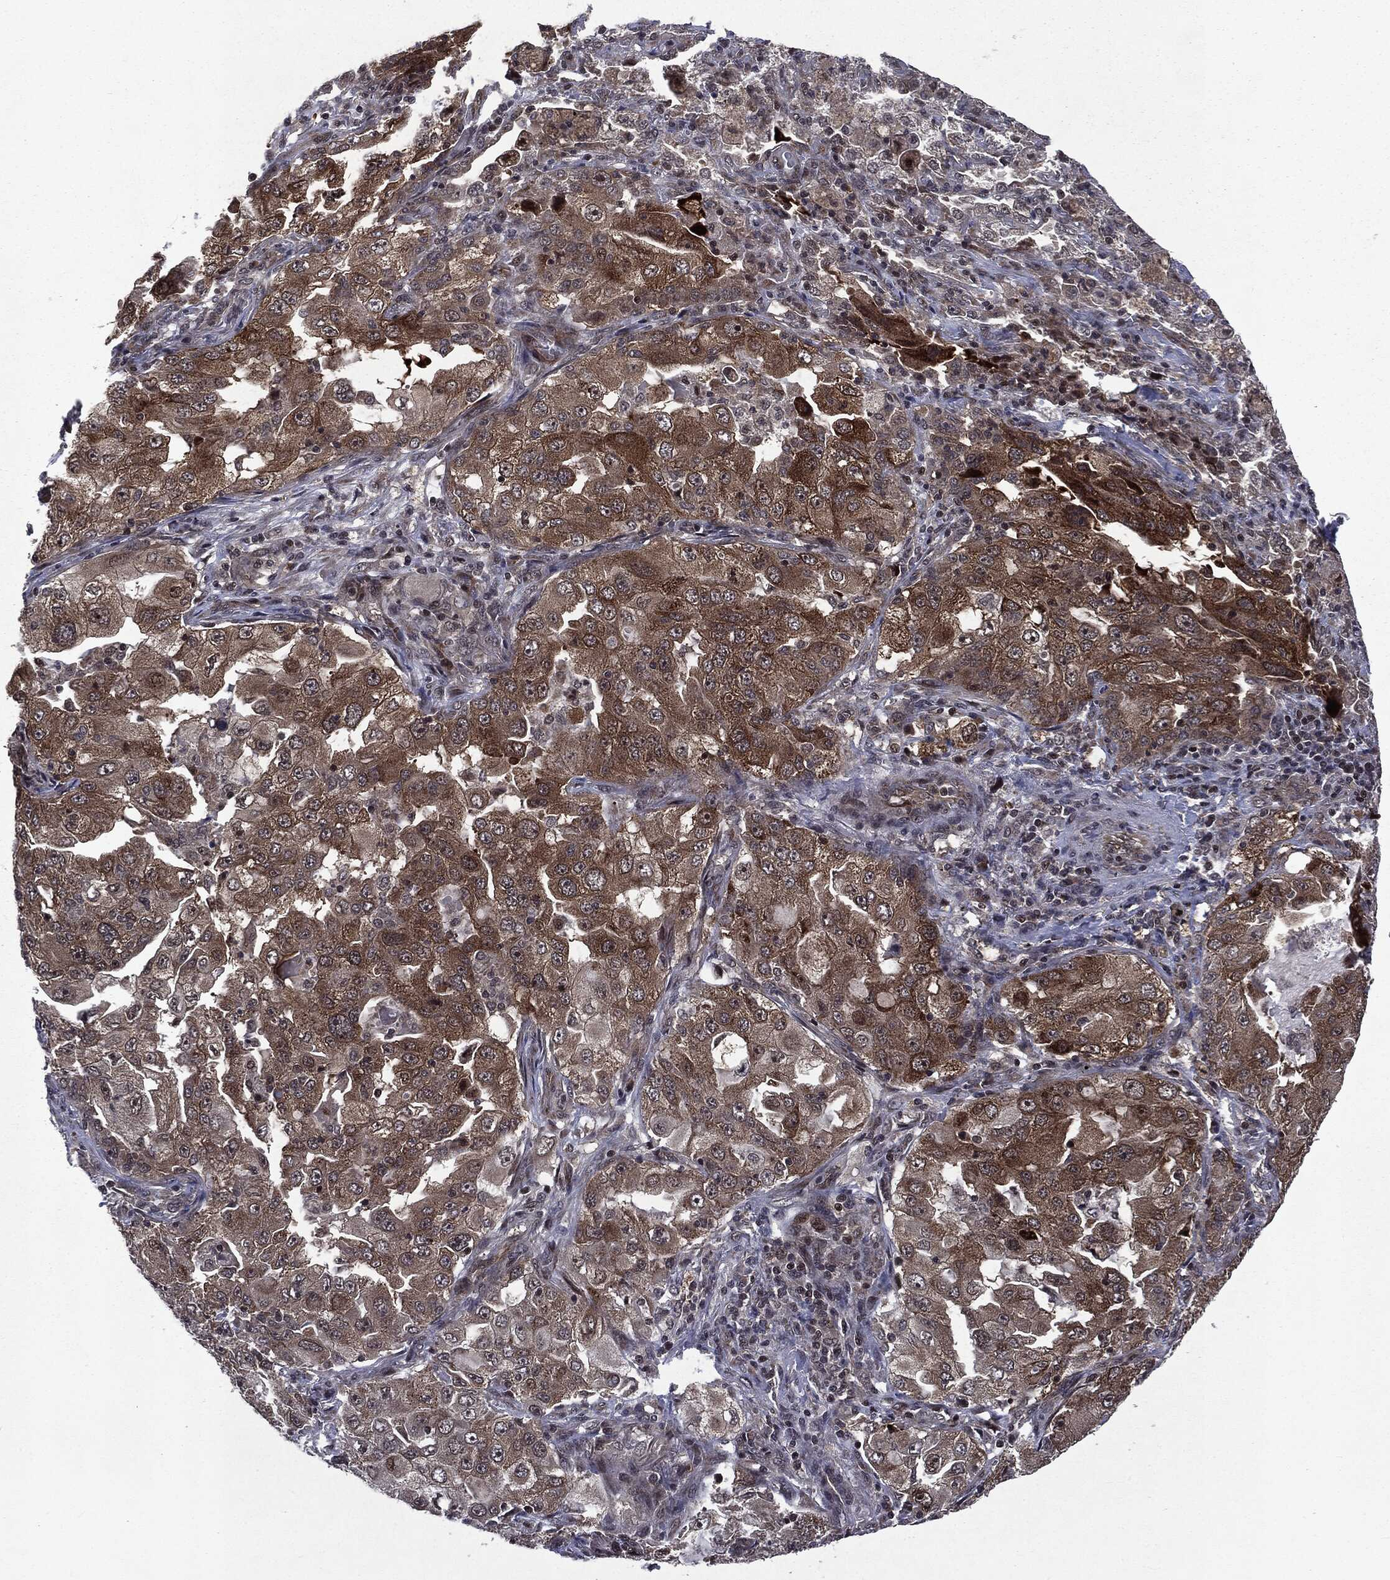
{"staining": {"intensity": "moderate", "quantity": "25%-75%", "location": "cytoplasmic/membranous"}, "tissue": "lung cancer", "cell_type": "Tumor cells", "image_type": "cancer", "snomed": [{"axis": "morphology", "description": "Adenocarcinoma, NOS"}, {"axis": "topography", "description": "Lung"}], "caption": "A high-resolution photomicrograph shows immunohistochemistry (IHC) staining of lung cancer (adenocarcinoma), which shows moderate cytoplasmic/membranous positivity in about 25%-75% of tumor cells.", "gene": "STAU2", "patient": {"sex": "female", "age": 61}}